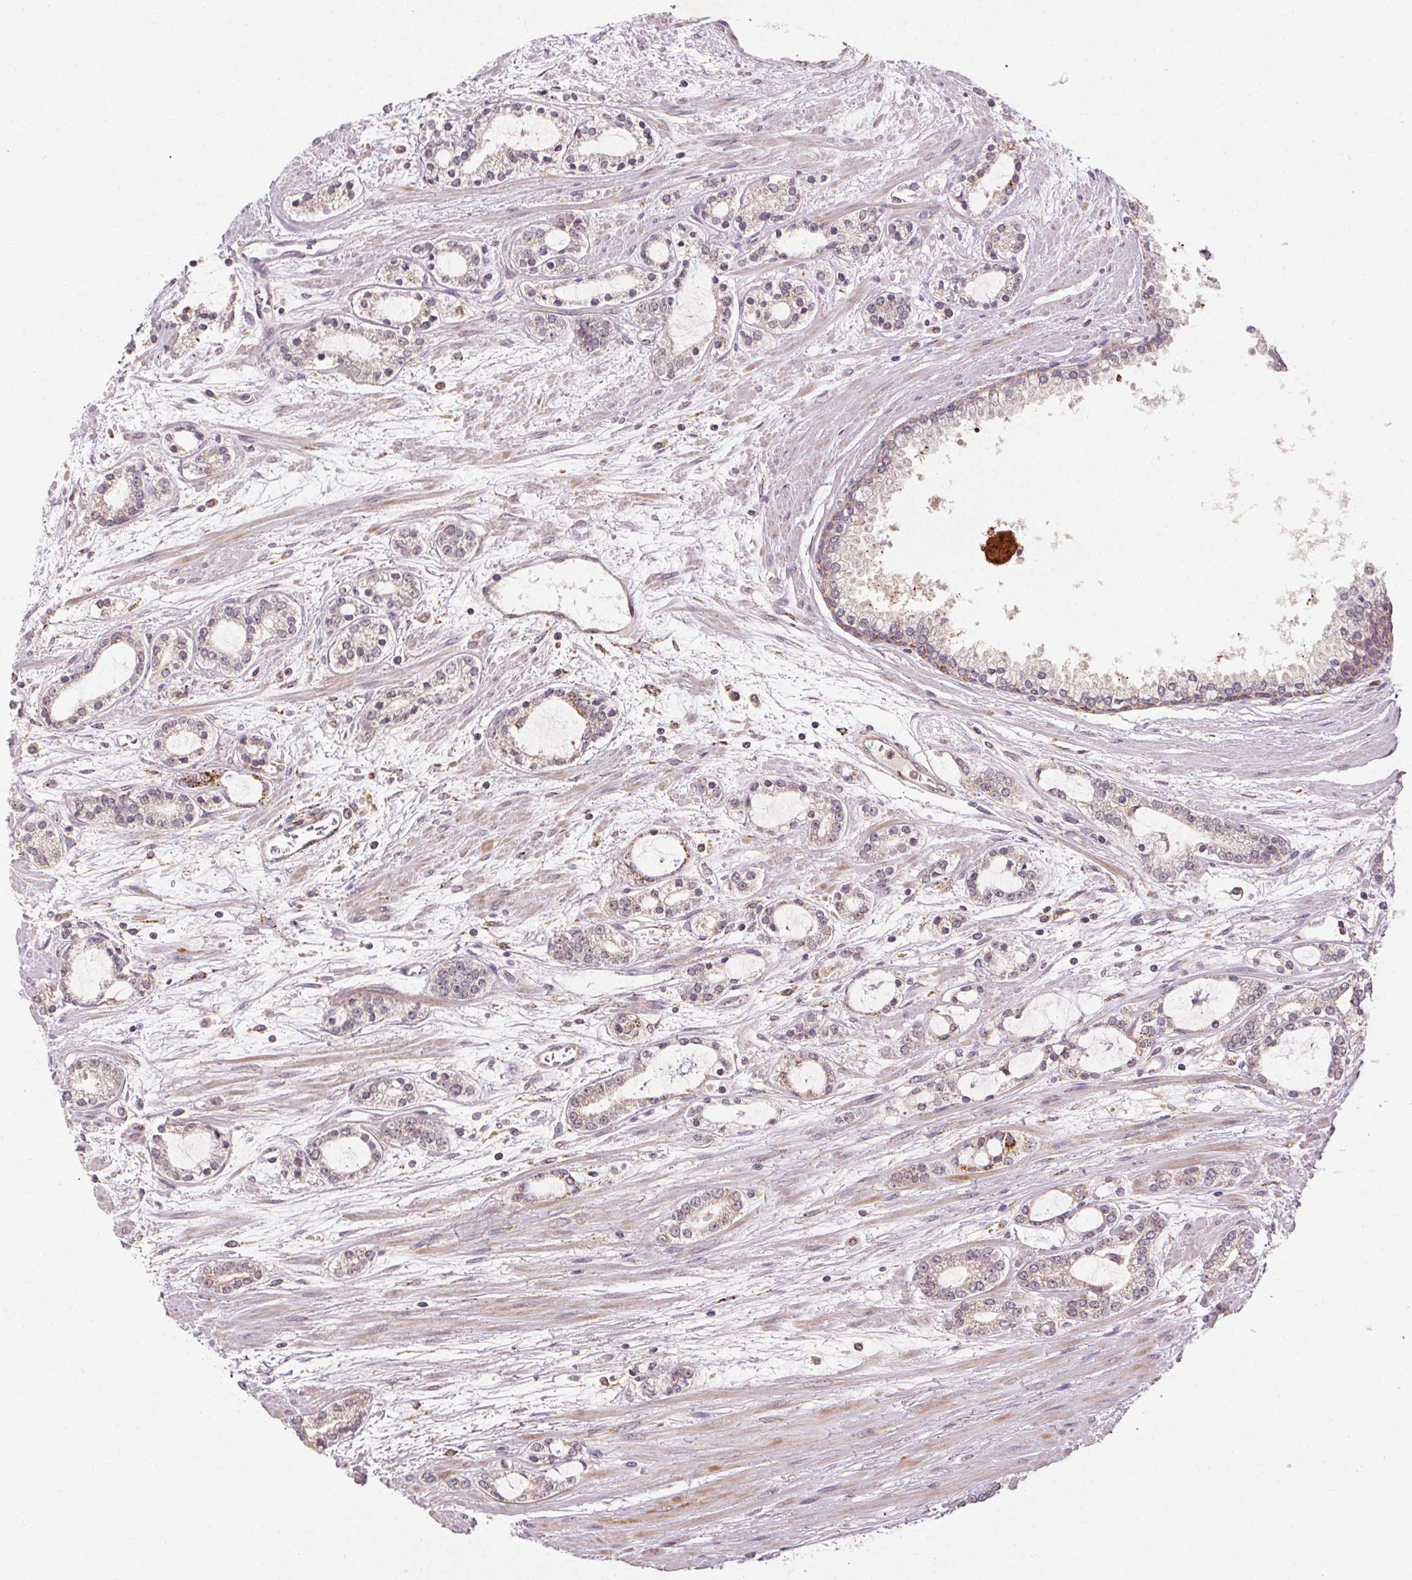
{"staining": {"intensity": "weak", "quantity": "<25%", "location": "cytoplasmic/membranous"}, "tissue": "prostate cancer", "cell_type": "Tumor cells", "image_type": "cancer", "snomed": [{"axis": "morphology", "description": "Adenocarcinoma, Medium grade"}, {"axis": "topography", "description": "Prostate"}], "caption": "Immunohistochemistry image of prostate cancer (adenocarcinoma (medium-grade)) stained for a protein (brown), which shows no staining in tumor cells.", "gene": "REP15", "patient": {"sex": "male", "age": 57}}